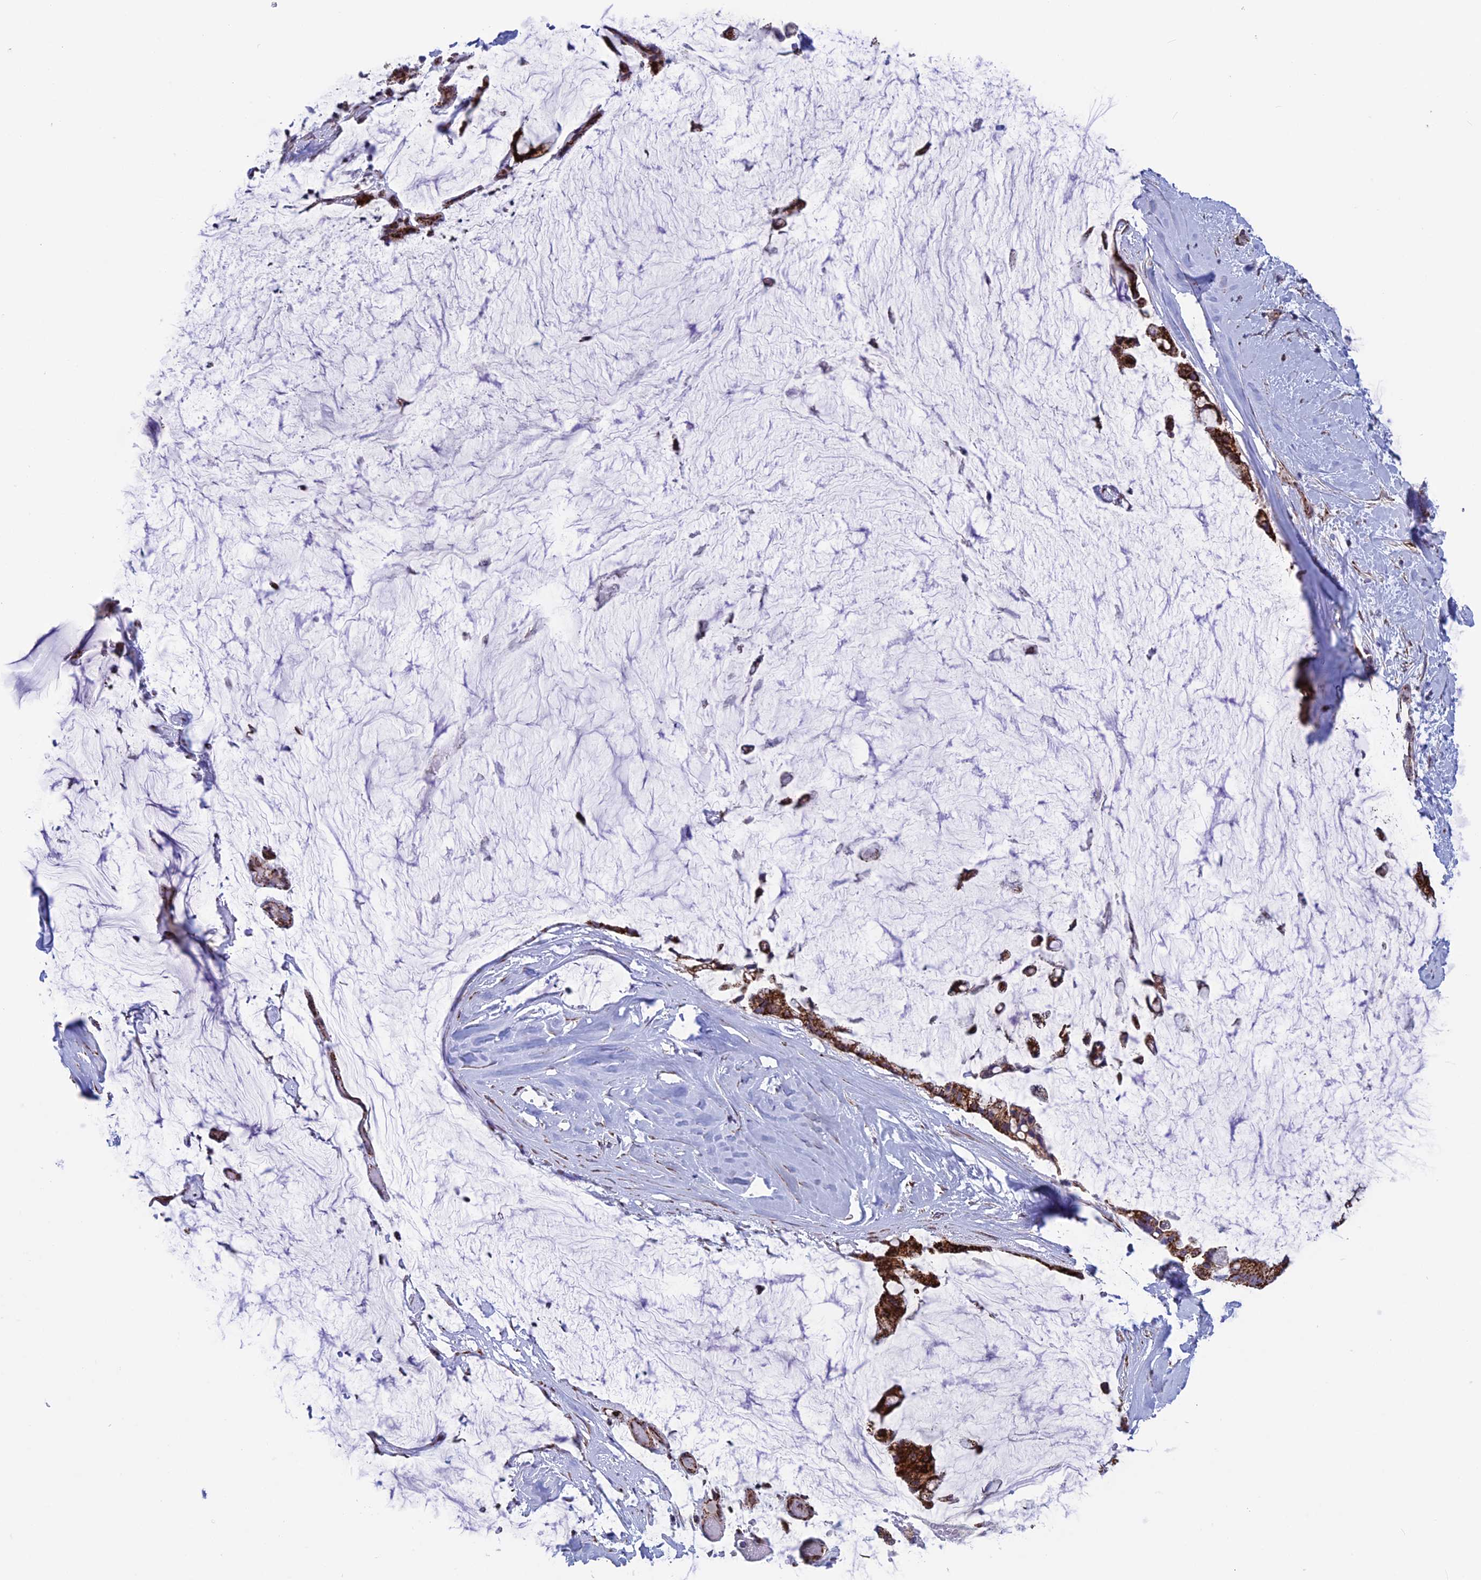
{"staining": {"intensity": "strong", "quantity": ">75%", "location": "cytoplasmic/membranous"}, "tissue": "ovarian cancer", "cell_type": "Tumor cells", "image_type": "cancer", "snomed": [{"axis": "morphology", "description": "Cystadenocarcinoma, mucinous, NOS"}, {"axis": "topography", "description": "Ovary"}], "caption": "Mucinous cystadenocarcinoma (ovarian) was stained to show a protein in brown. There is high levels of strong cytoplasmic/membranous positivity in about >75% of tumor cells. (Stains: DAB (3,3'-diaminobenzidine) in brown, nuclei in blue, Microscopy: brightfield microscopy at high magnification).", "gene": "MRPS18B", "patient": {"sex": "female", "age": 39}}